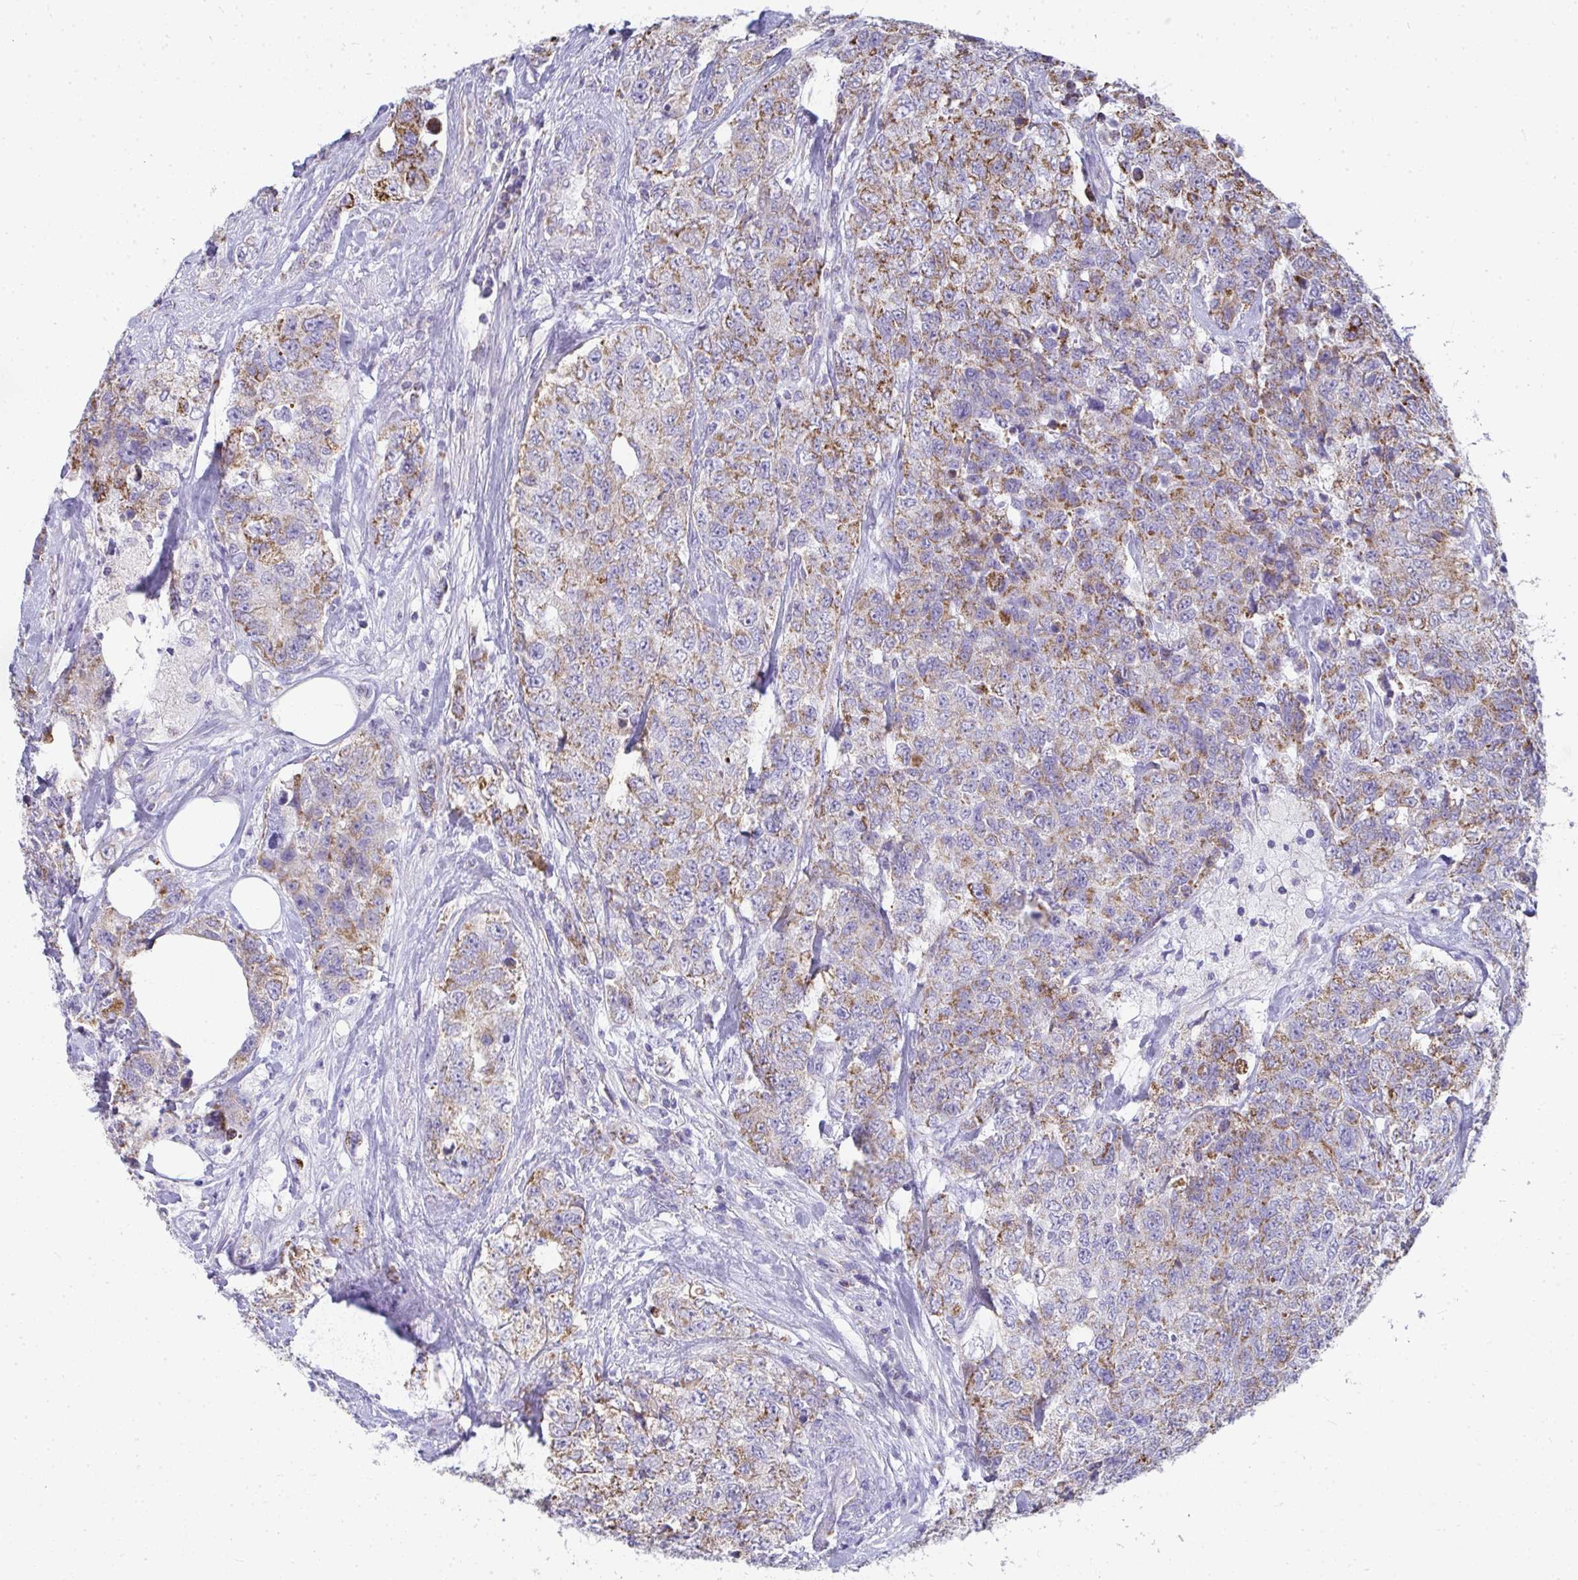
{"staining": {"intensity": "moderate", "quantity": "25%-75%", "location": "cytoplasmic/membranous"}, "tissue": "urothelial cancer", "cell_type": "Tumor cells", "image_type": "cancer", "snomed": [{"axis": "morphology", "description": "Urothelial carcinoma, High grade"}, {"axis": "topography", "description": "Urinary bladder"}], "caption": "The photomicrograph displays a brown stain indicating the presence of a protein in the cytoplasmic/membranous of tumor cells in high-grade urothelial carcinoma.", "gene": "SLC6A1", "patient": {"sex": "female", "age": 78}}